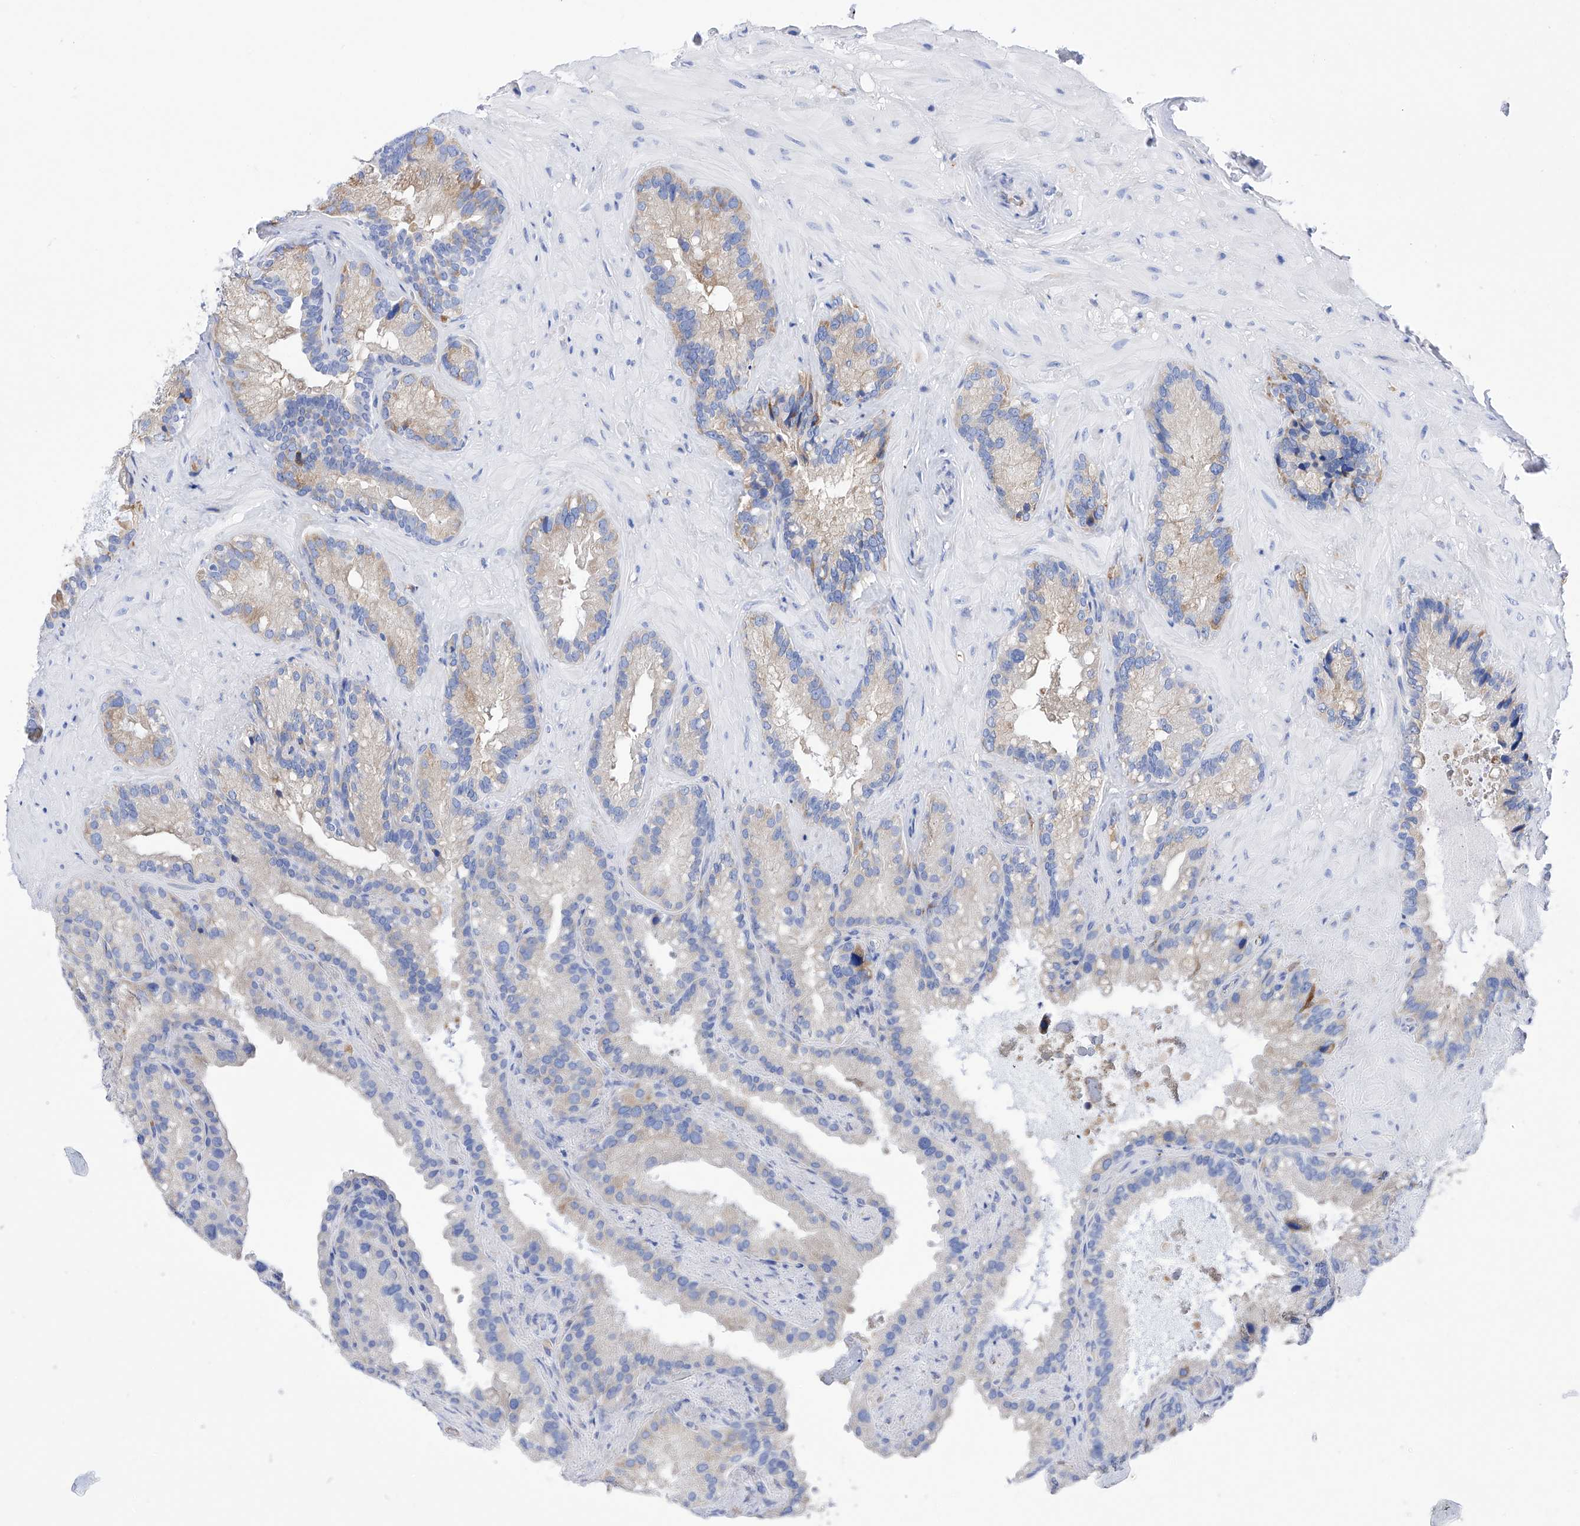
{"staining": {"intensity": "moderate", "quantity": "<25%", "location": "cytoplasmic/membranous"}, "tissue": "seminal vesicle", "cell_type": "Glandular cells", "image_type": "normal", "snomed": [{"axis": "morphology", "description": "Normal tissue, NOS"}, {"axis": "topography", "description": "Prostate"}, {"axis": "topography", "description": "Seminal veicle"}], "caption": "About <25% of glandular cells in unremarkable human seminal vesicle display moderate cytoplasmic/membranous protein staining as visualized by brown immunohistochemical staining.", "gene": "PDIA5", "patient": {"sex": "male", "age": 68}}